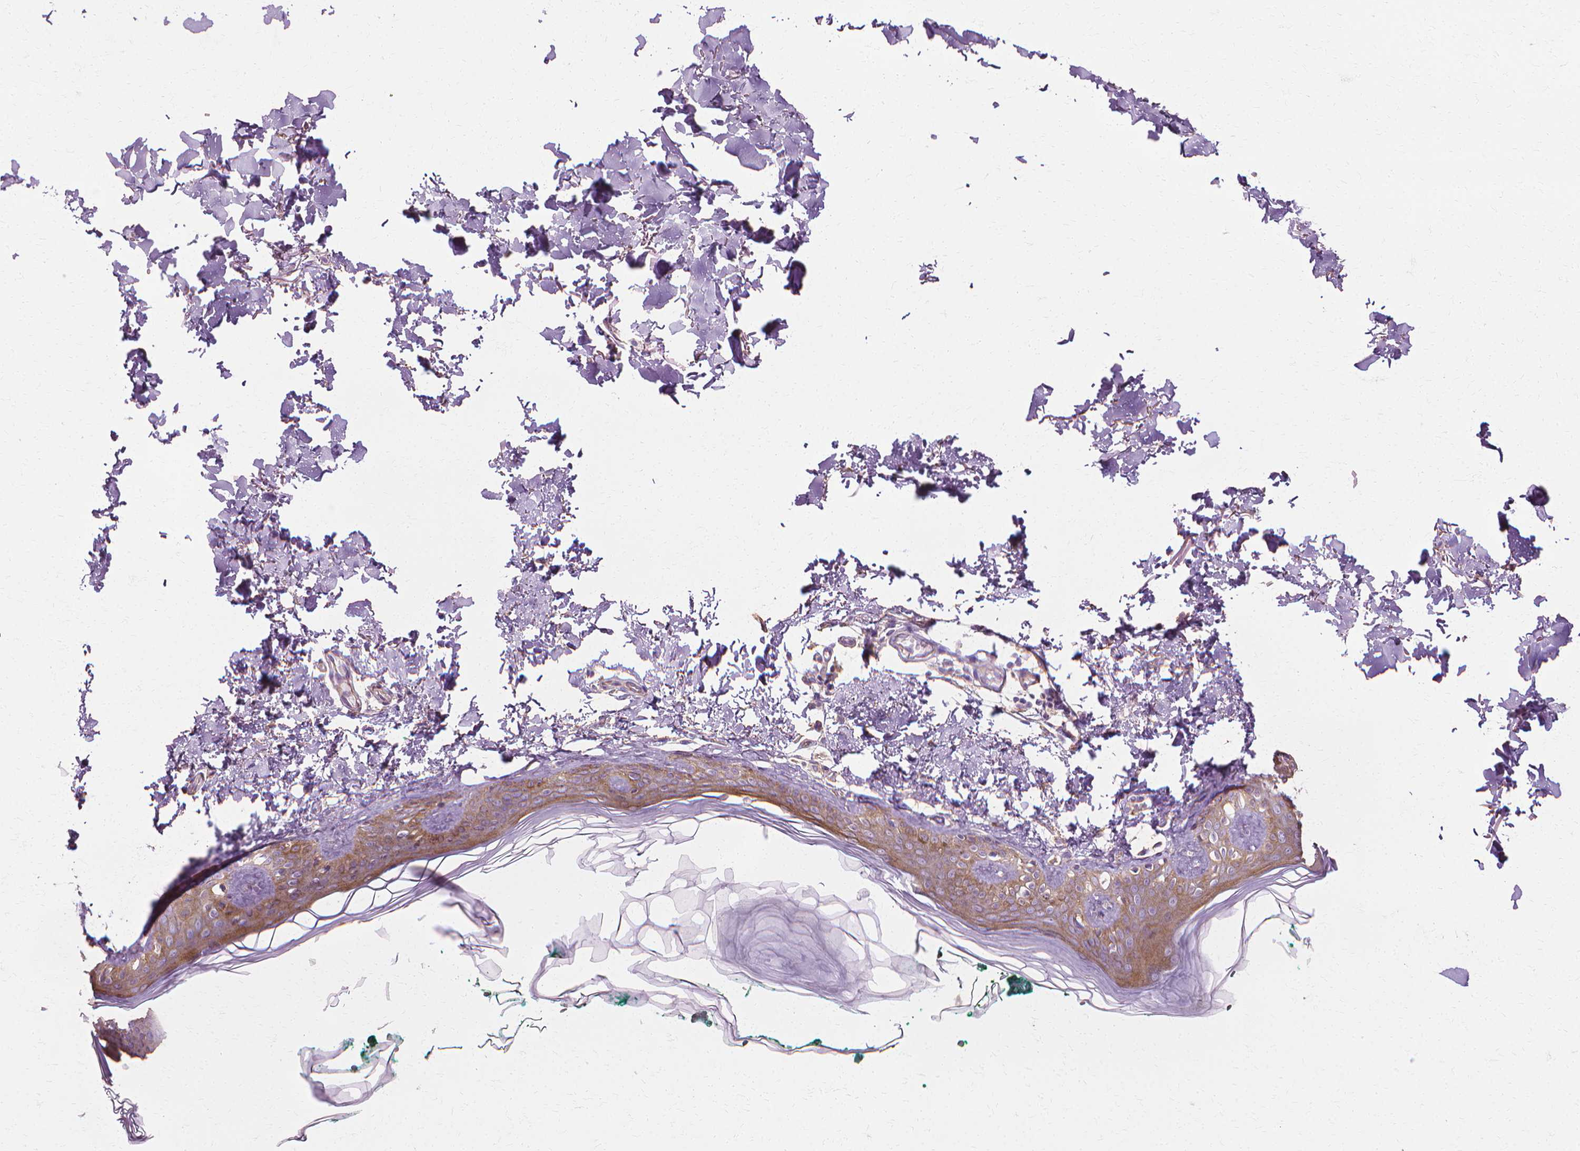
{"staining": {"intensity": "negative", "quantity": "none", "location": "none"}, "tissue": "skin", "cell_type": "Fibroblasts", "image_type": "normal", "snomed": [{"axis": "morphology", "description": "Normal tissue, NOS"}, {"axis": "topography", "description": "Skin"}, {"axis": "topography", "description": "Peripheral nerve tissue"}], "caption": "Immunohistochemical staining of unremarkable human skin reveals no significant expression in fibroblasts.", "gene": "CFAP157", "patient": {"sex": "female", "age": 45}}